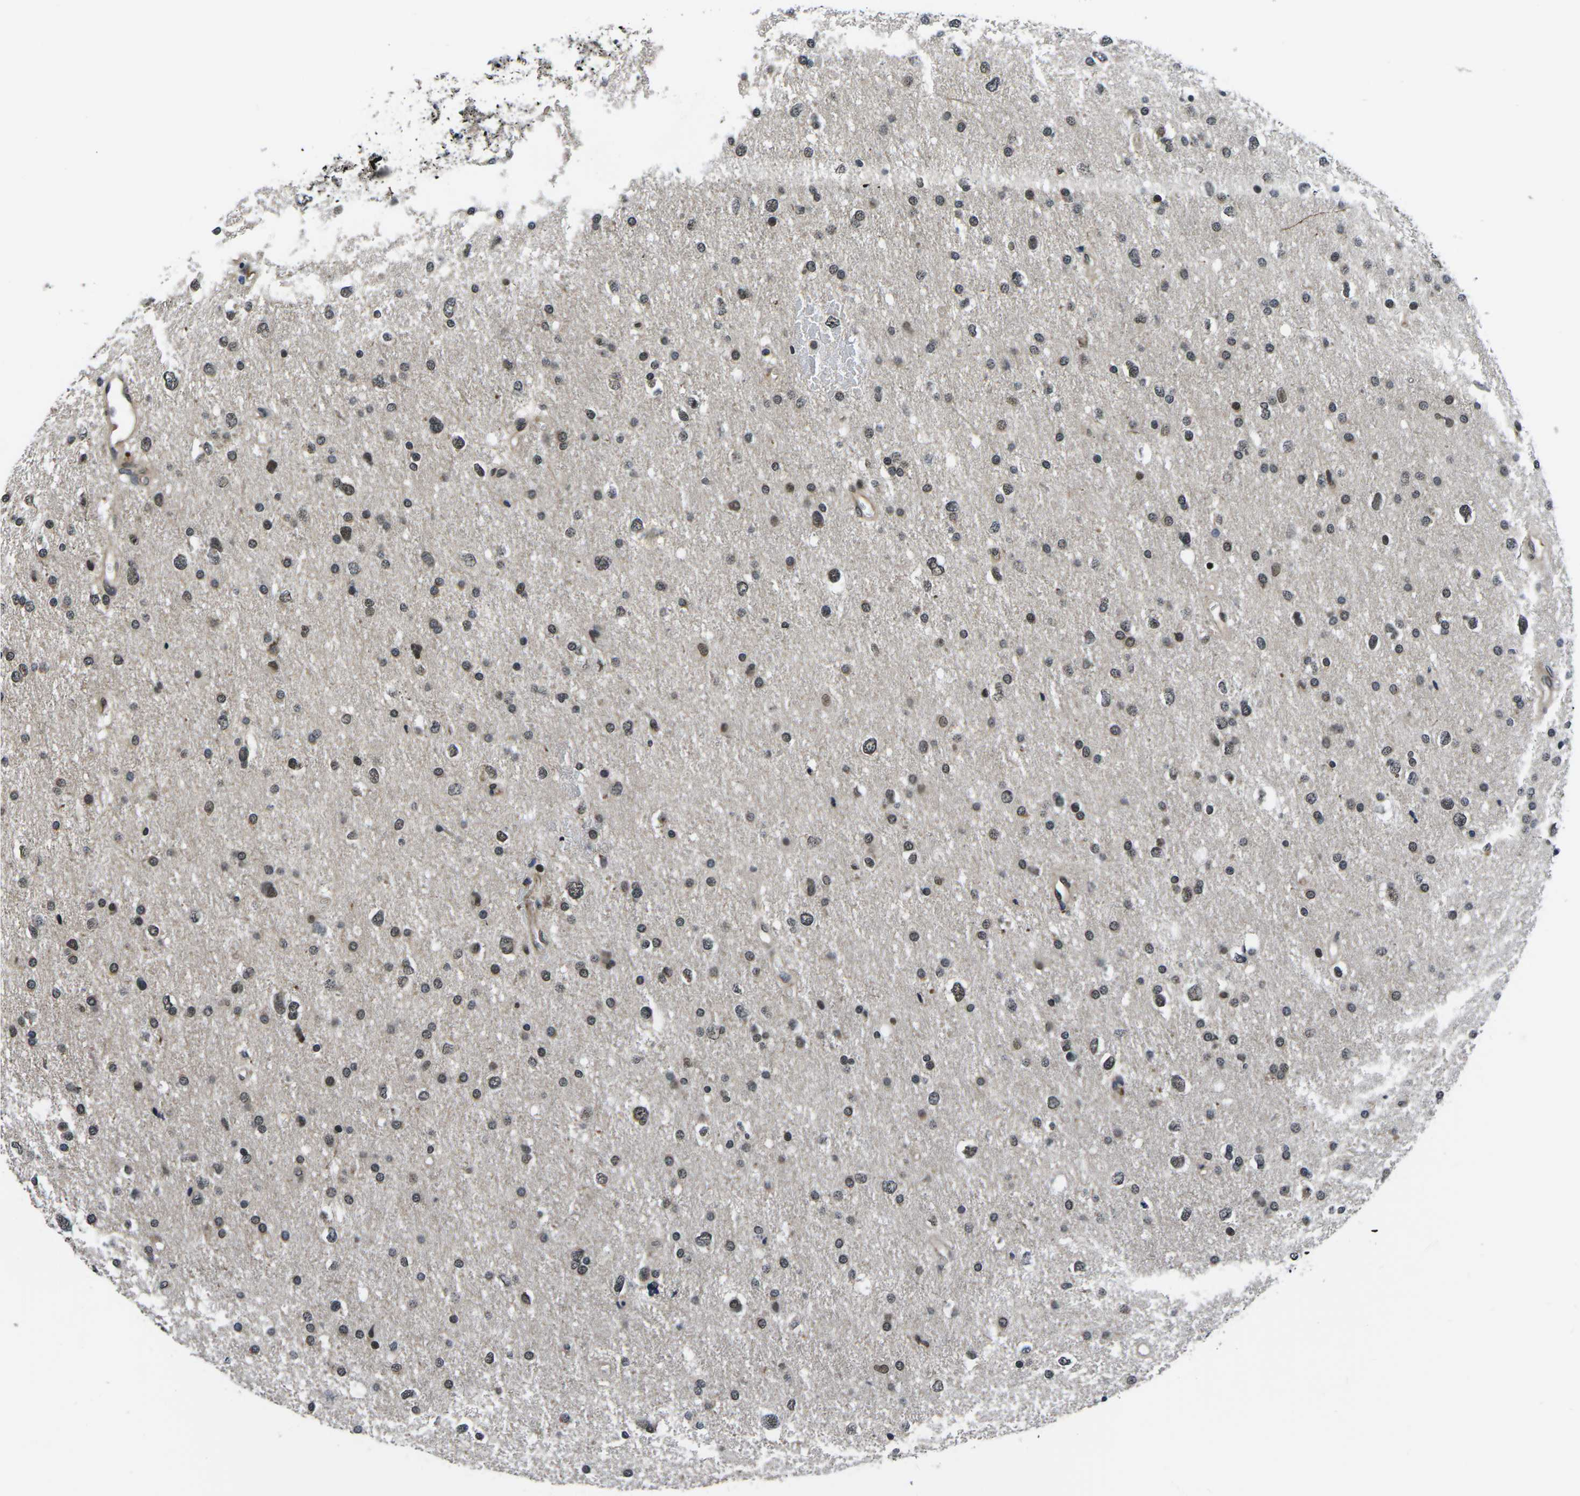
{"staining": {"intensity": "weak", "quantity": ">75%", "location": "nuclear"}, "tissue": "glioma", "cell_type": "Tumor cells", "image_type": "cancer", "snomed": [{"axis": "morphology", "description": "Glioma, malignant, Low grade"}, {"axis": "topography", "description": "Brain"}], "caption": "A histopathology image of human malignant glioma (low-grade) stained for a protein displays weak nuclear brown staining in tumor cells.", "gene": "CCNE1", "patient": {"sex": "female", "age": 37}}